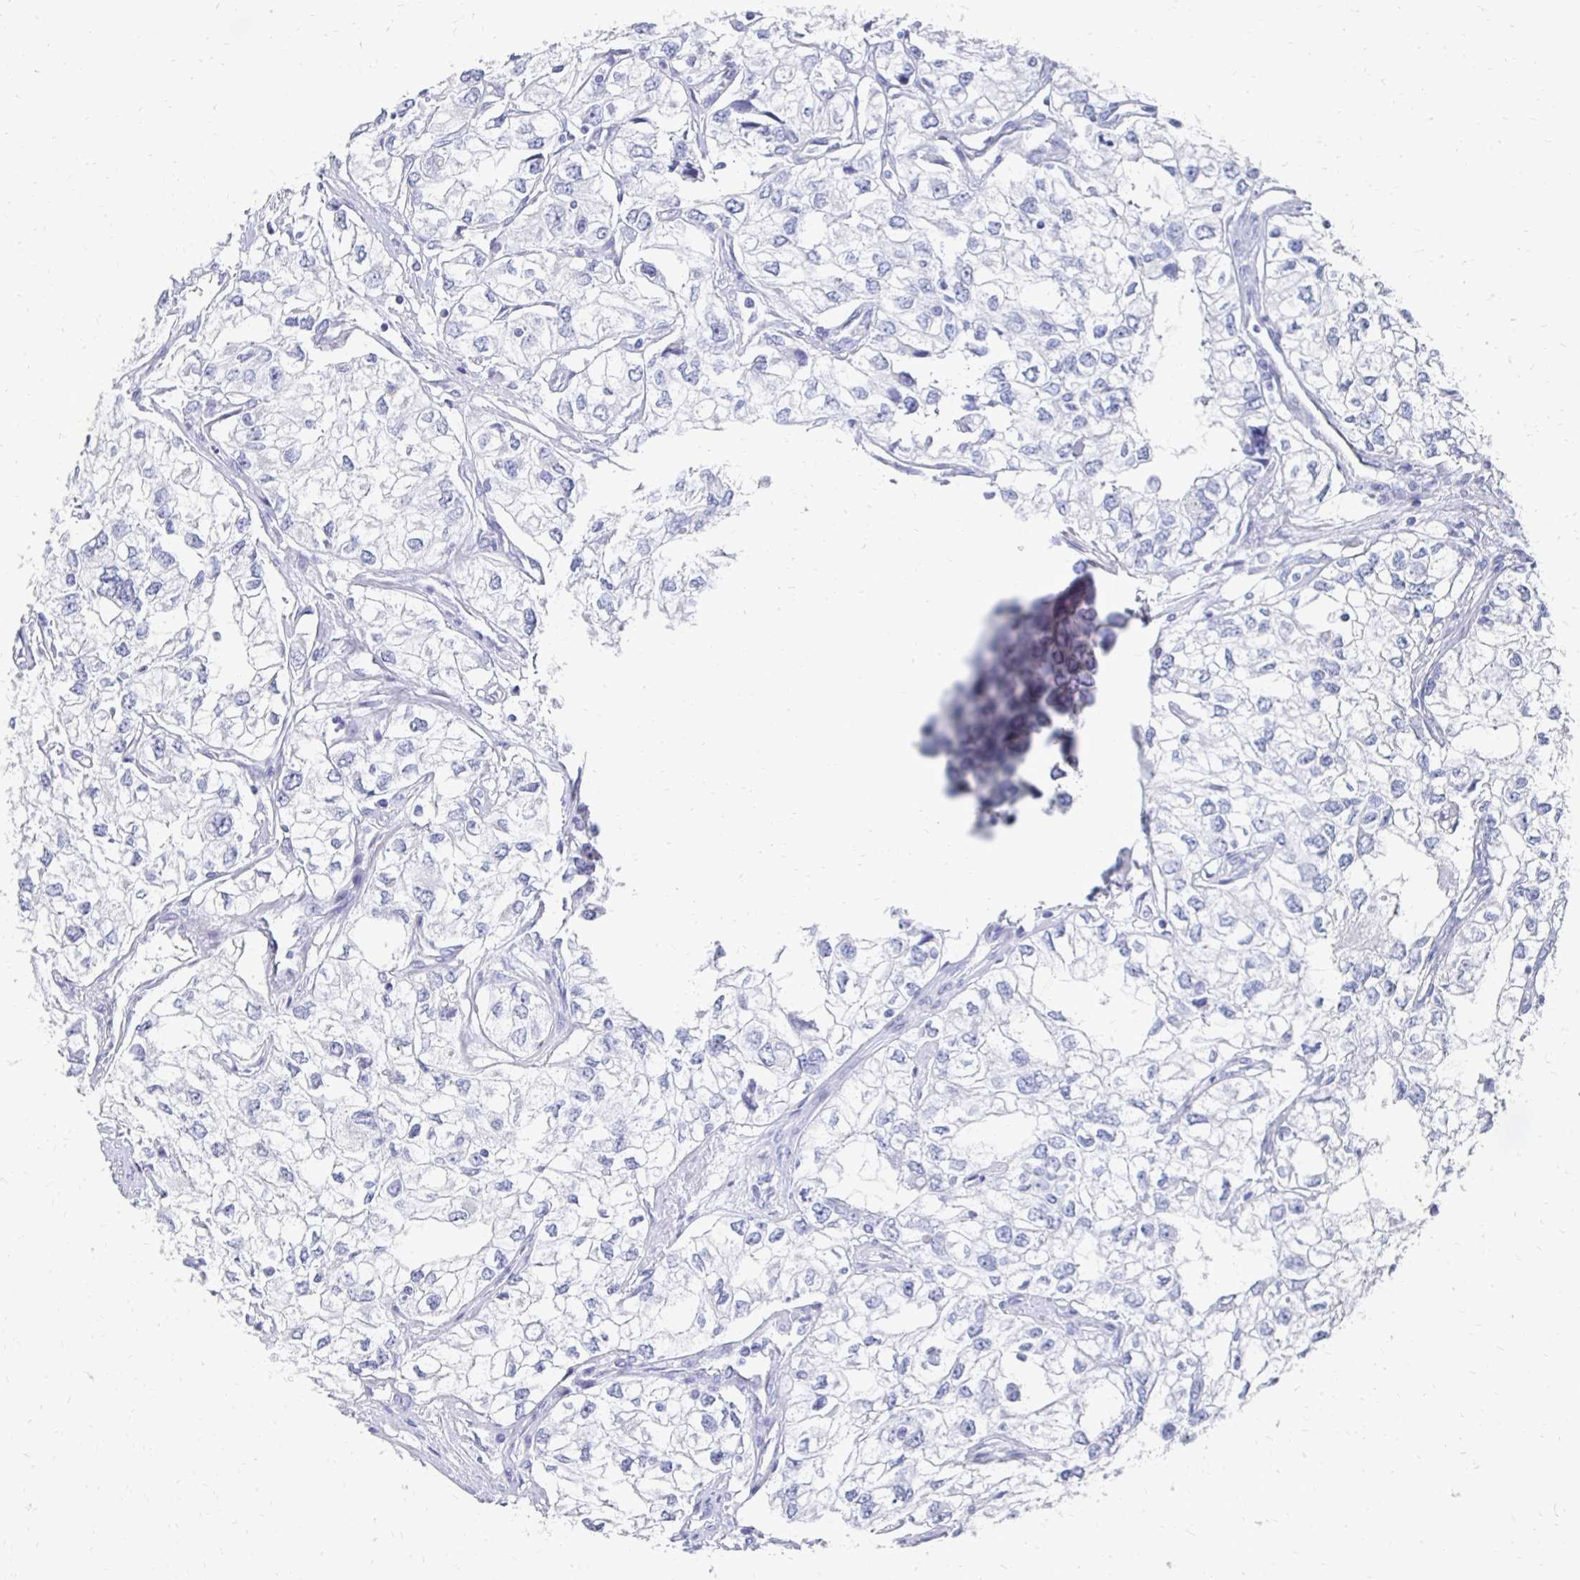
{"staining": {"intensity": "negative", "quantity": "none", "location": "none"}, "tissue": "renal cancer", "cell_type": "Tumor cells", "image_type": "cancer", "snomed": [{"axis": "morphology", "description": "Adenocarcinoma, NOS"}, {"axis": "topography", "description": "Kidney"}], "caption": "A high-resolution photomicrograph shows immunohistochemistry (IHC) staining of renal cancer (adenocarcinoma), which reveals no significant staining in tumor cells. Nuclei are stained in blue.", "gene": "SYCP3", "patient": {"sex": "female", "age": 59}}